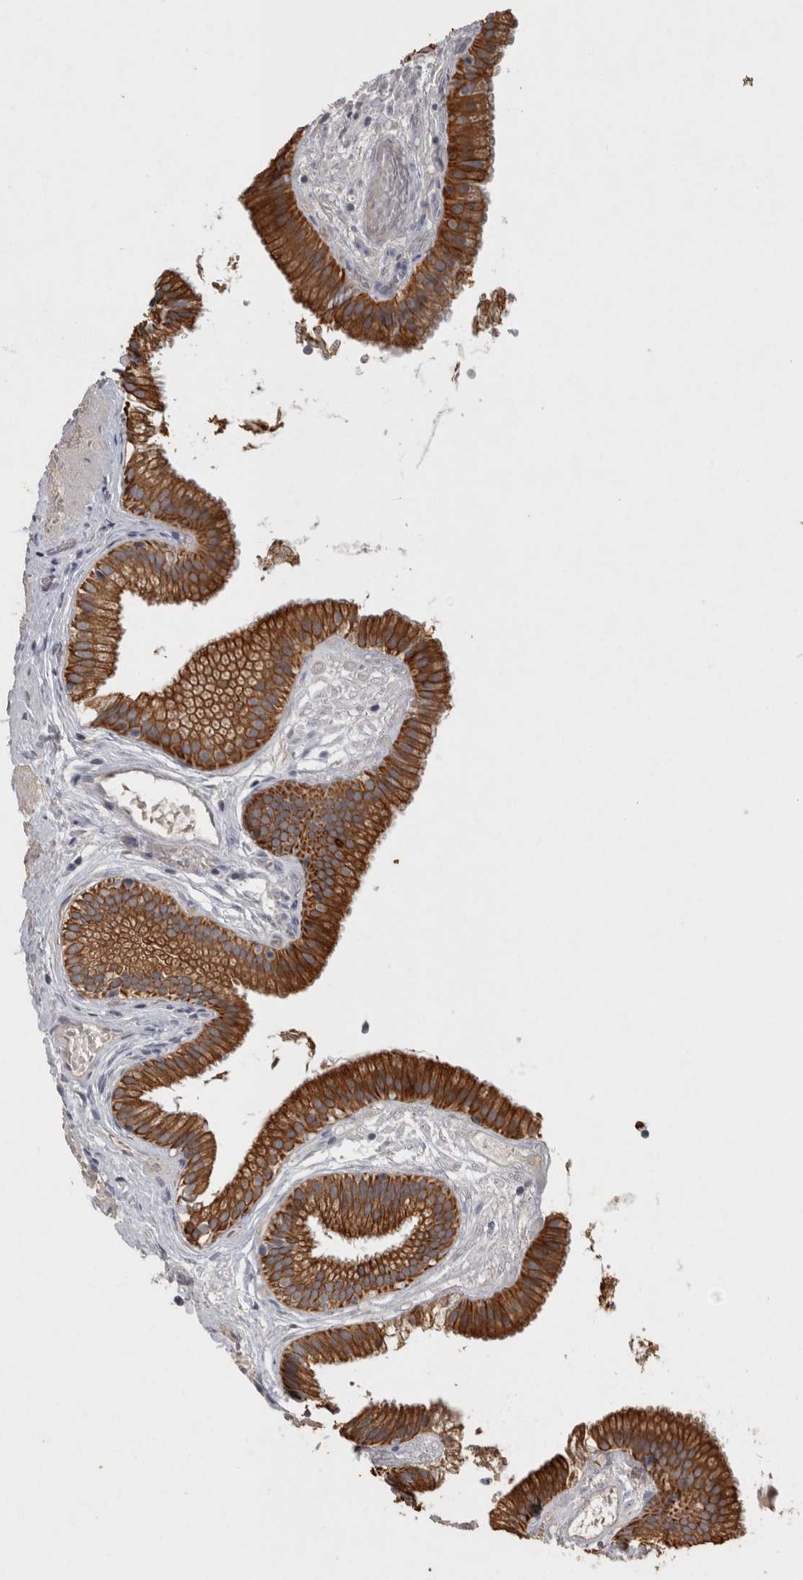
{"staining": {"intensity": "strong", "quantity": ">75%", "location": "cytoplasmic/membranous"}, "tissue": "gallbladder", "cell_type": "Glandular cells", "image_type": "normal", "snomed": [{"axis": "morphology", "description": "Normal tissue, NOS"}, {"axis": "topography", "description": "Gallbladder"}], "caption": "An image of gallbladder stained for a protein displays strong cytoplasmic/membranous brown staining in glandular cells. The staining was performed using DAB (3,3'-diaminobenzidine) to visualize the protein expression in brown, while the nuclei were stained in blue with hematoxylin (Magnification: 20x).", "gene": "RHPN1", "patient": {"sex": "female", "age": 26}}